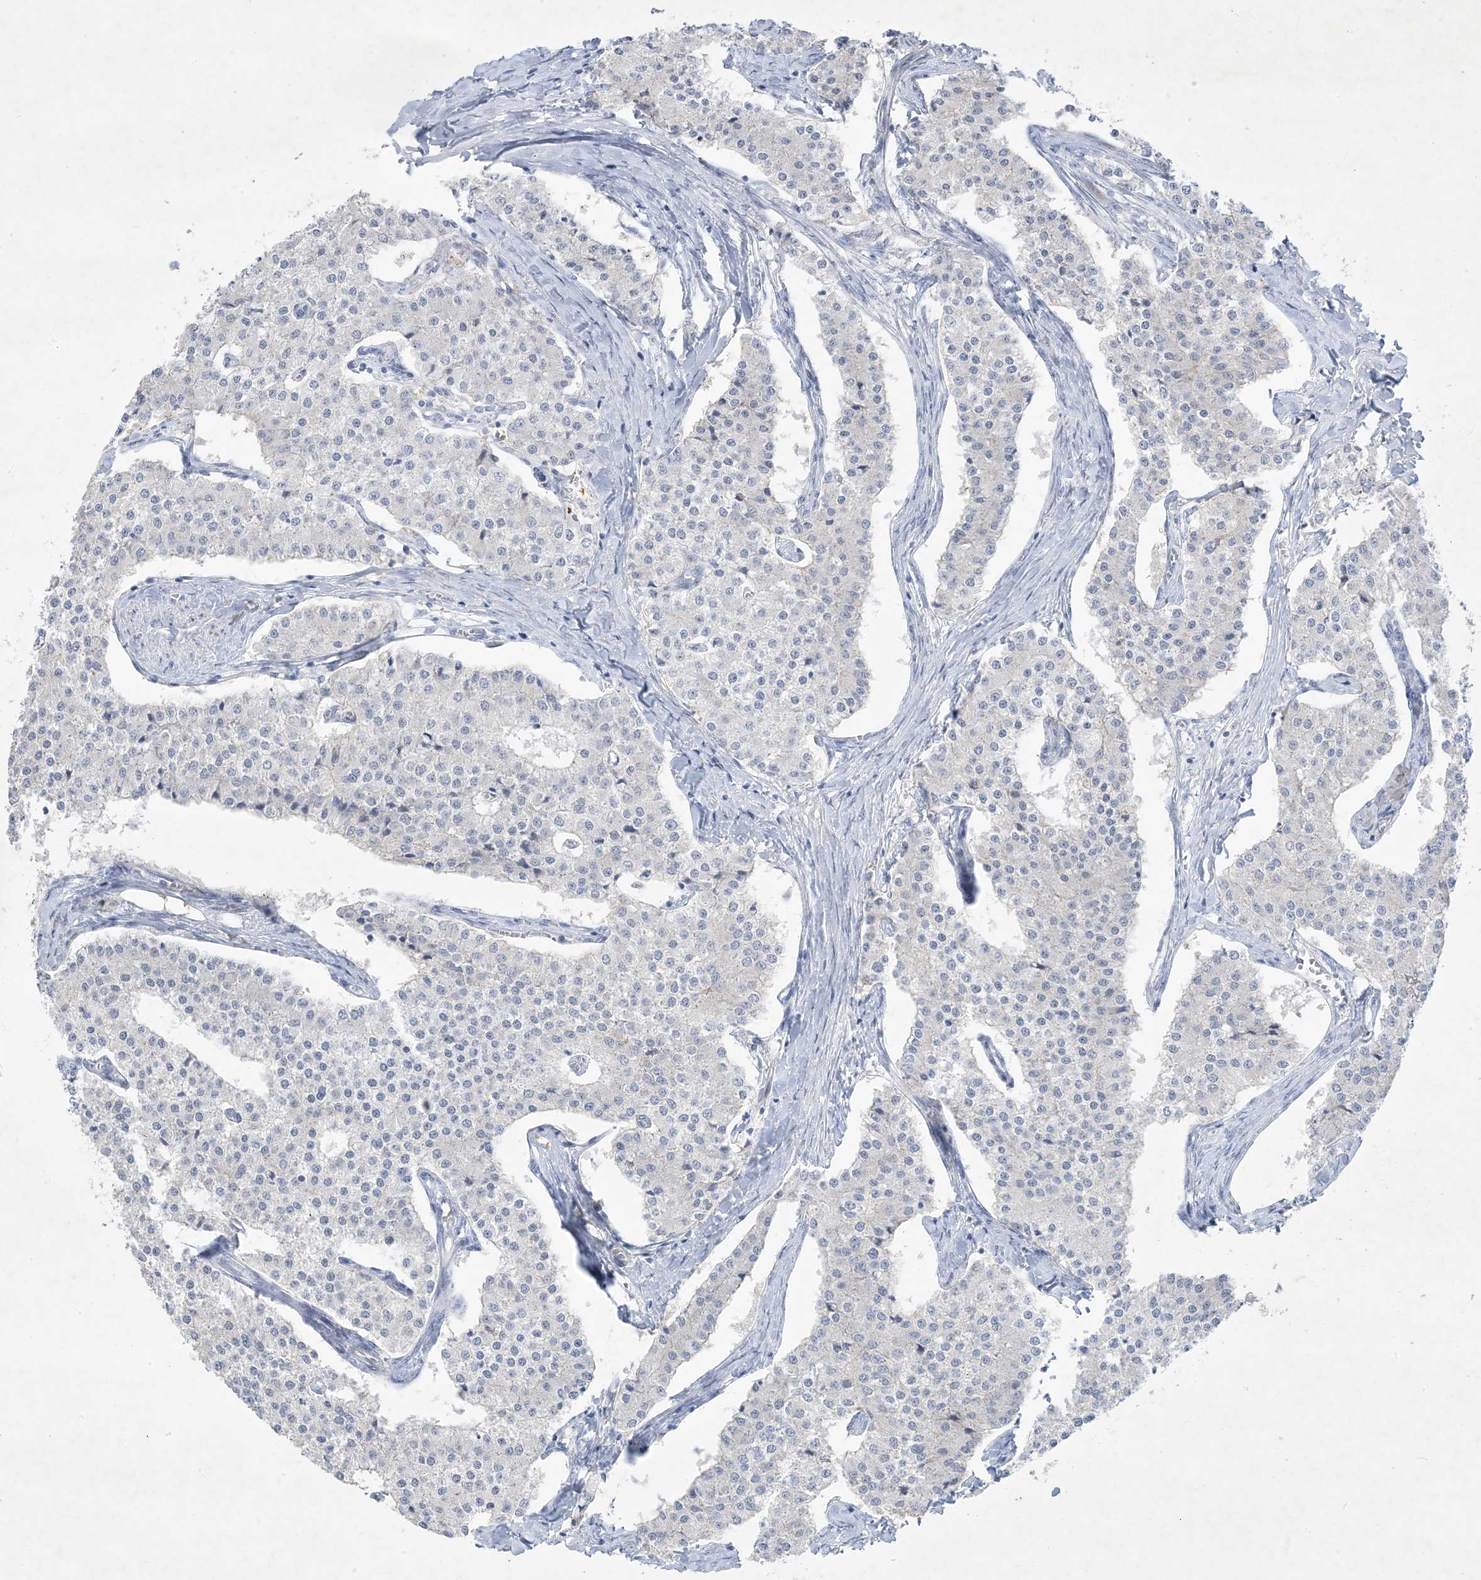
{"staining": {"intensity": "negative", "quantity": "none", "location": "none"}, "tissue": "carcinoid", "cell_type": "Tumor cells", "image_type": "cancer", "snomed": [{"axis": "morphology", "description": "Carcinoid, malignant, NOS"}, {"axis": "topography", "description": "Colon"}], "caption": "Immunohistochemical staining of carcinoid demonstrates no significant positivity in tumor cells.", "gene": "B3GNT7", "patient": {"sex": "female", "age": 52}}